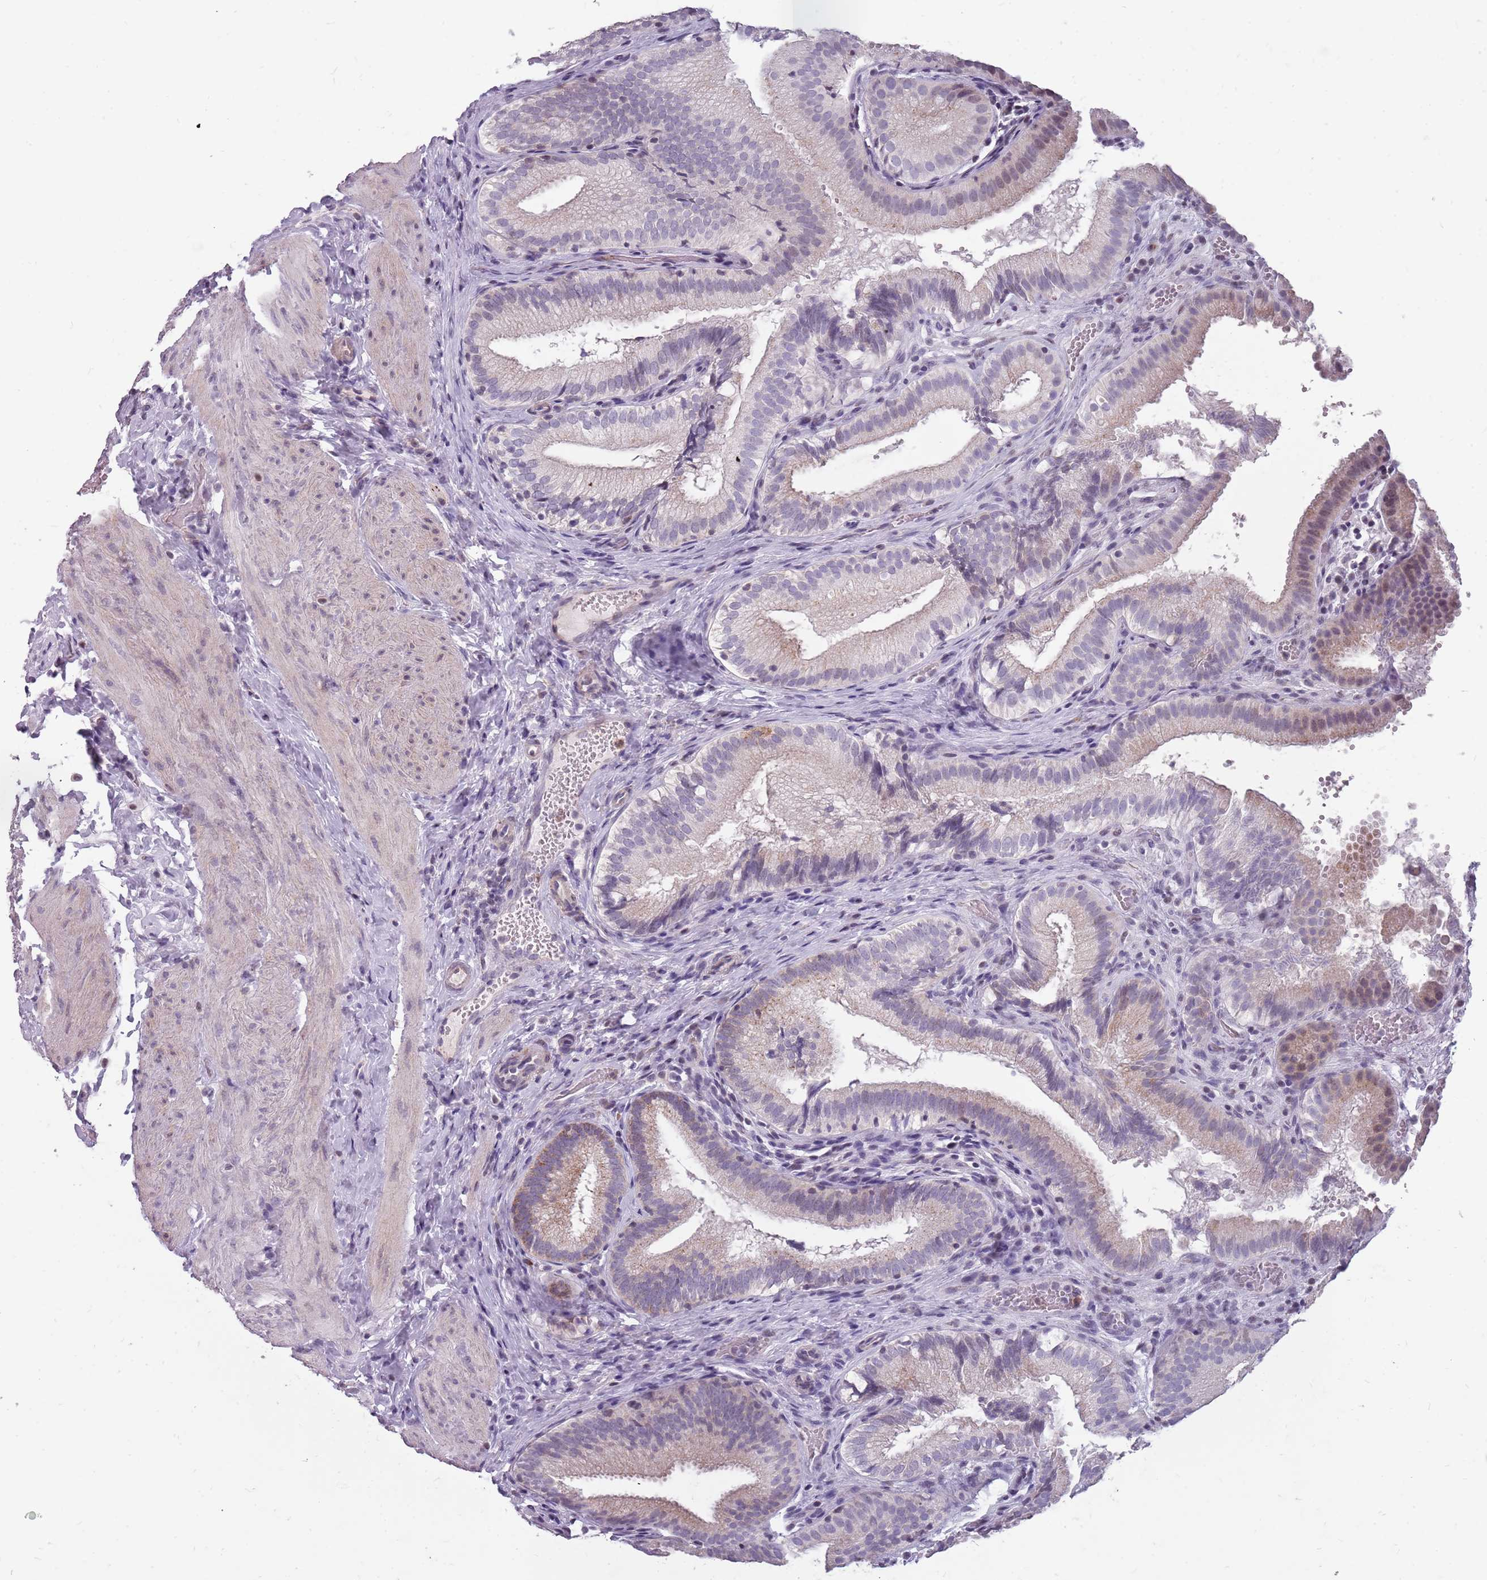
{"staining": {"intensity": "strong", "quantity": "25%-75%", "location": "cytoplasmic/membranous"}, "tissue": "gallbladder", "cell_type": "Glandular cells", "image_type": "normal", "snomed": [{"axis": "morphology", "description": "Normal tissue, NOS"}, {"axis": "topography", "description": "Gallbladder"}], "caption": "Immunohistochemical staining of benign human gallbladder demonstrates 25%-75% levels of strong cytoplasmic/membranous protein expression in about 25%-75% of glandular cells. Ihc stains the protein in brown and the nuclei are stained blue.", "gene": "NEK6", "patient": {"sex": "female", "age": 30}}